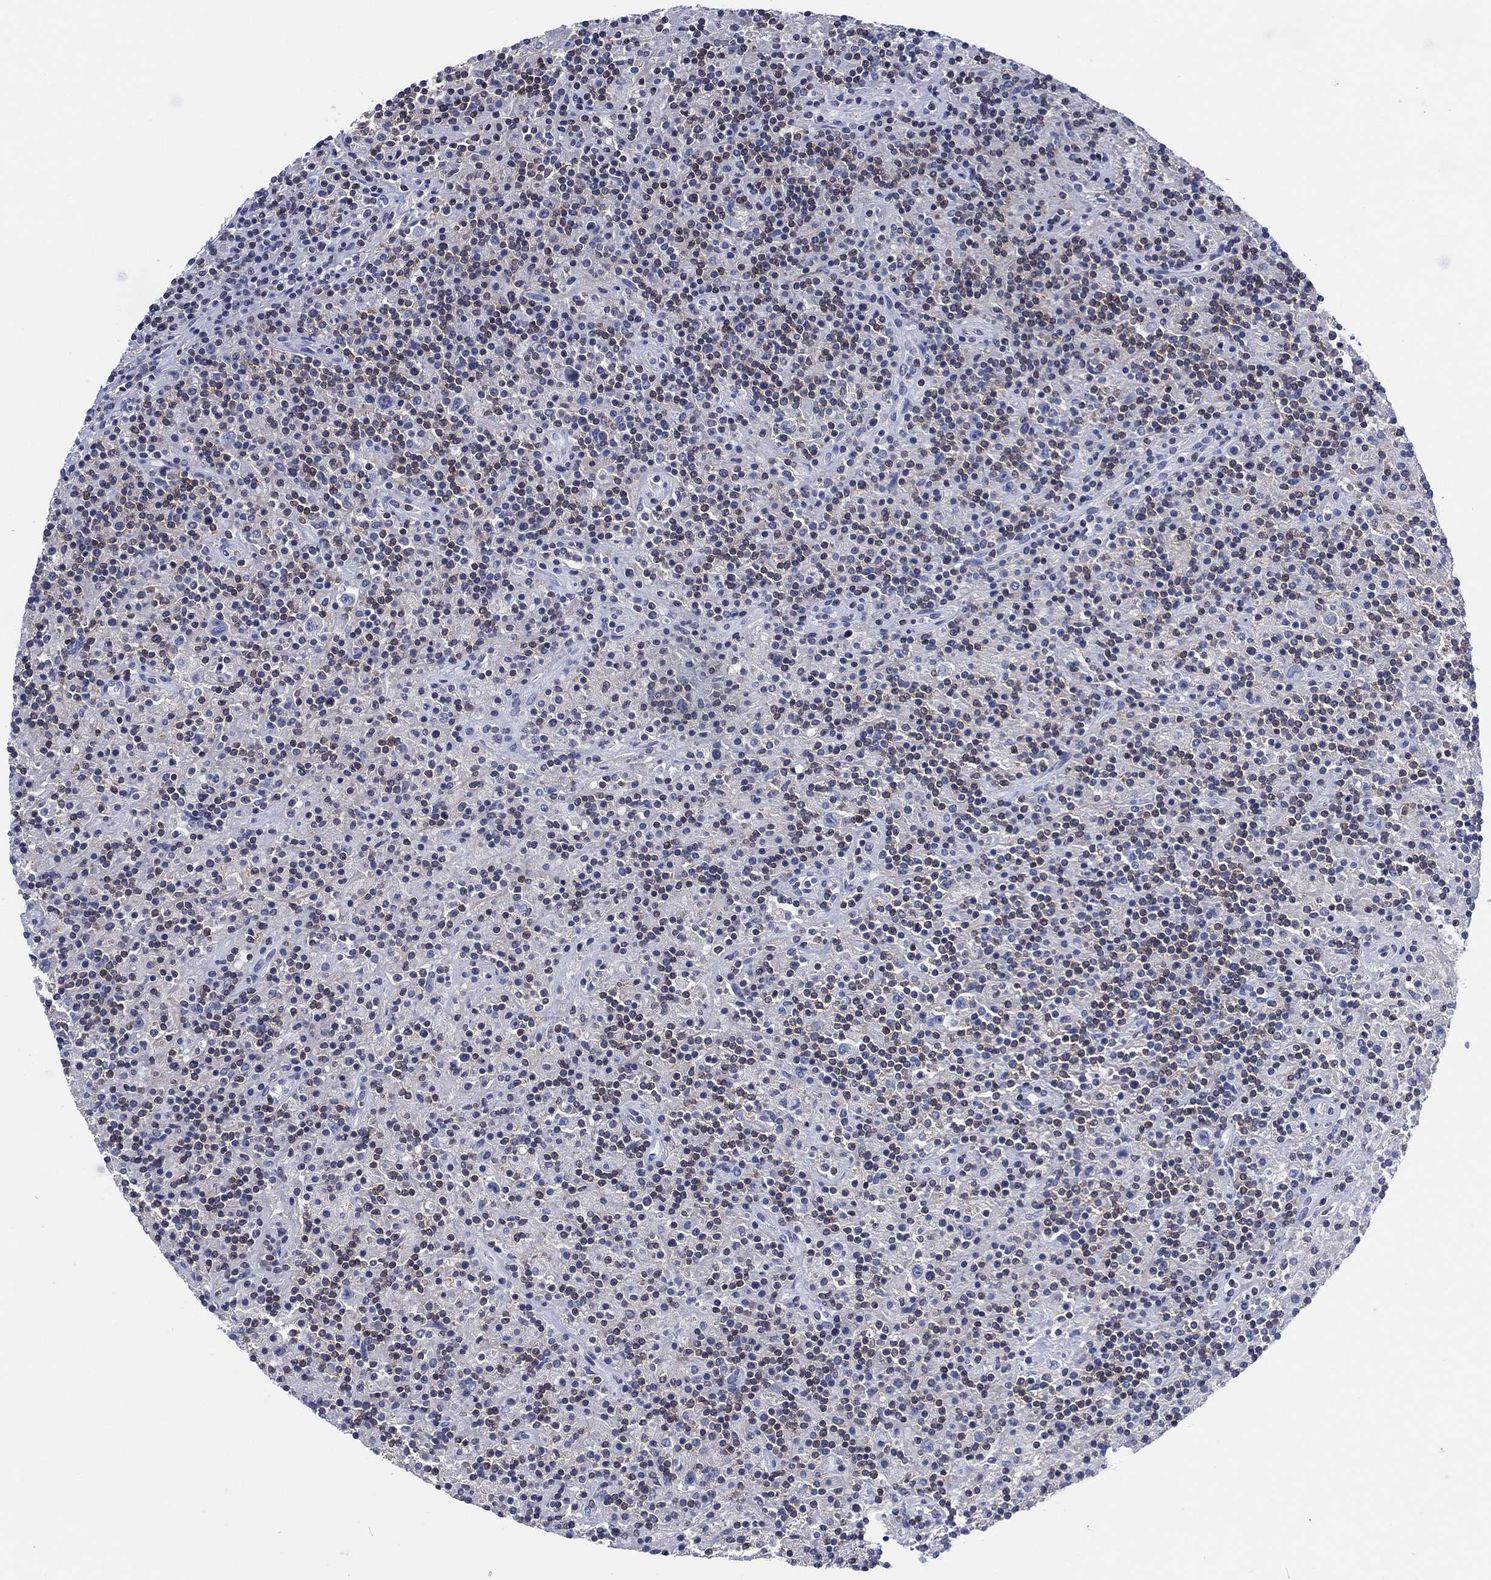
{"staining": {"intensity": "negative", "quantity": "none", "location": "none"}, "tissue": "lymphoma", "cell_type": "Tumor cells", "image_type": "cancer", "snomed": [{"axis": "morphology", "description": "Hodgkin's disease, NOS"}, {"axis": "topography", "description": "Lymph node"}], "caption": "Immunohistochemistry of human lymphoma shows no positivity in tumor cells.", "gene": "FYB1", "patient": {"sex": "male", "age": 70}}